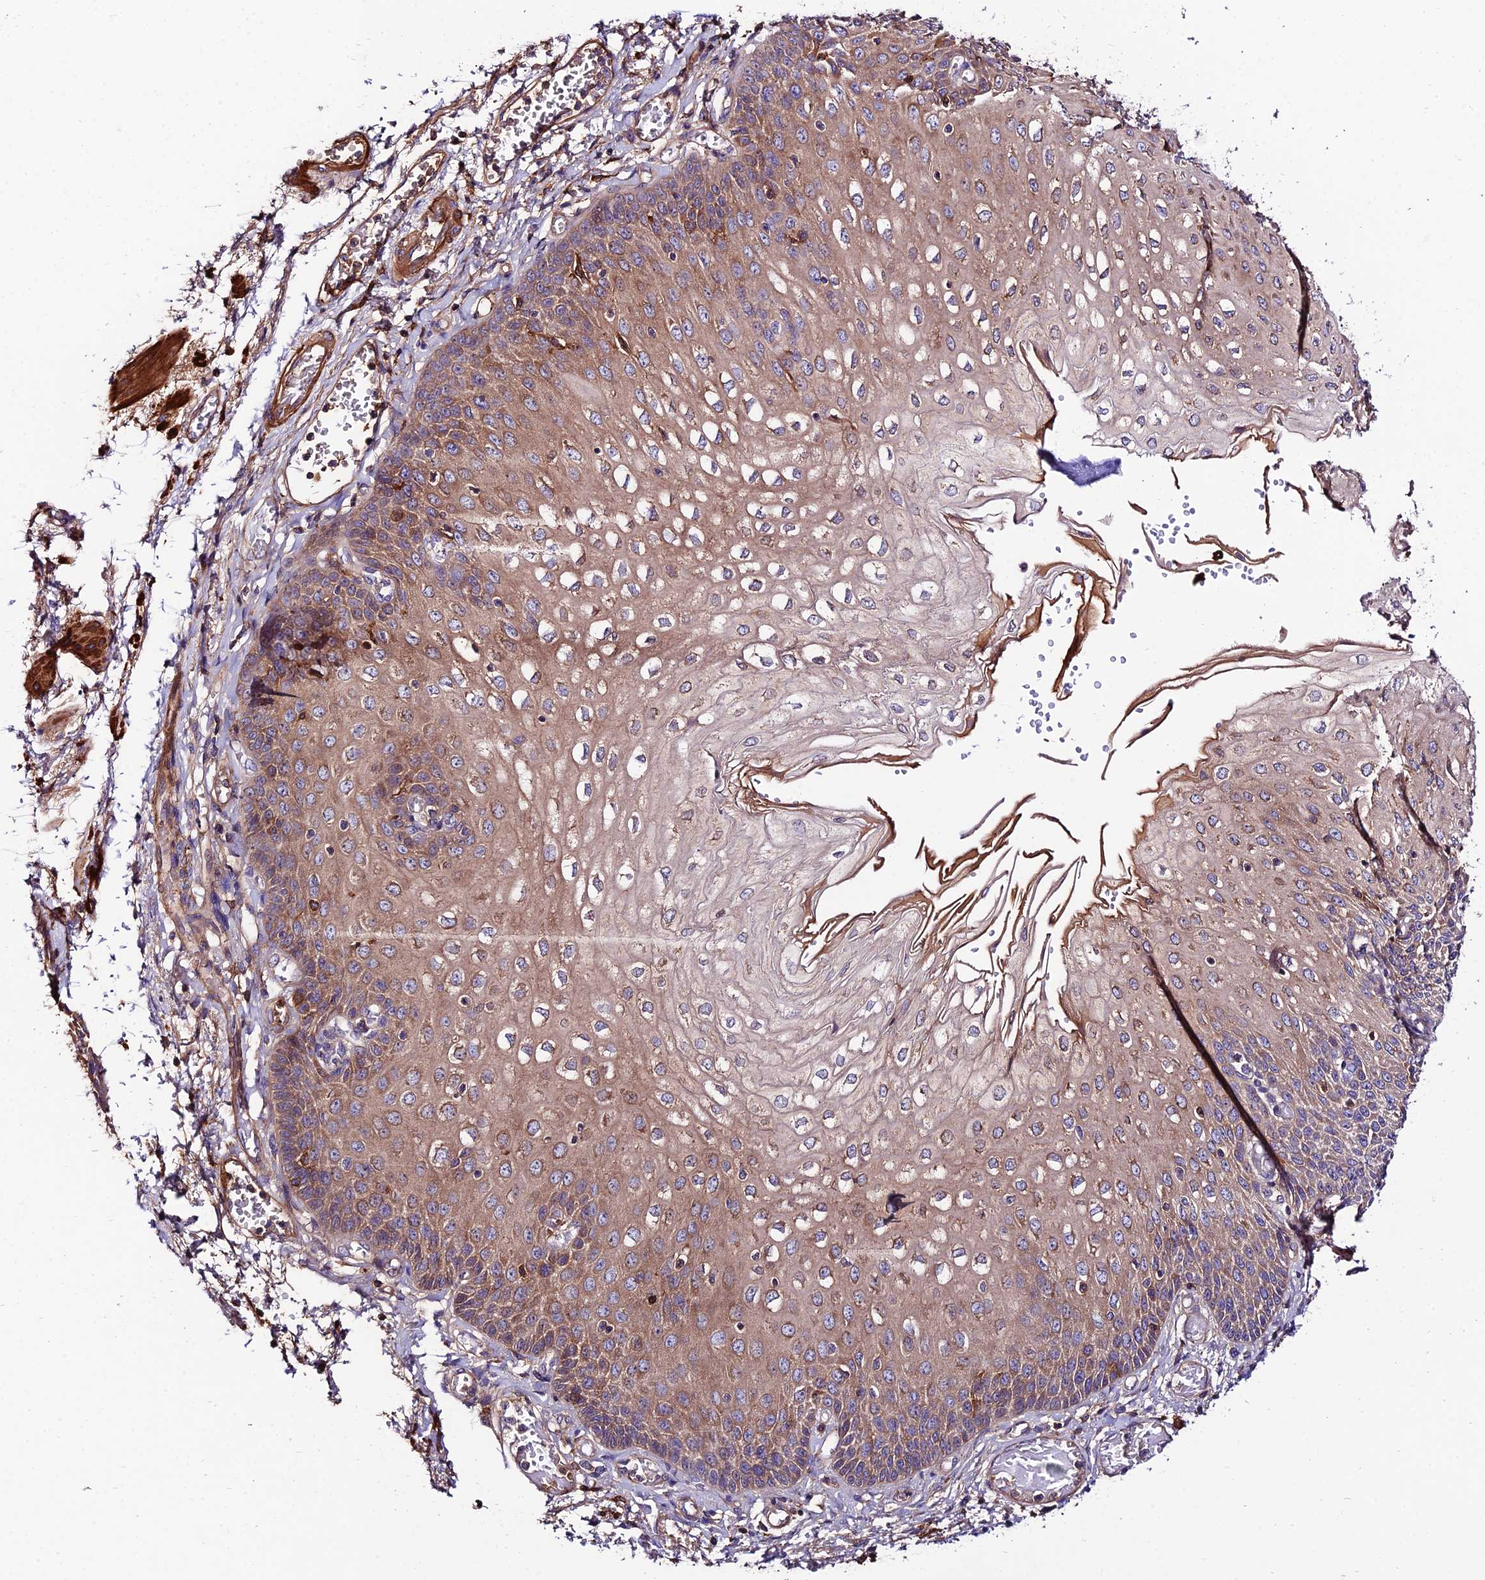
{"staining": {"intensity": "moderate", "quantity": ">75%", "location": "cytoplasmic/membranous"}, "tissue": "esophagus", "cell_type": "Squamous epithelial cells", "image_type": "normal", "snomed": [{"axis": "morphology", "description": "Normal tissue, NOS"}, {"axis": "topography", "description": "Esophagus"}], "caption": "Protein positivity by IHC displays moderate cytoplasmic/membranous positivity in approximately >75% of squamous epithelial cells in benign esophagus.", "gene": "PYM1", "patient": {"sex": "male", "age": 81}}